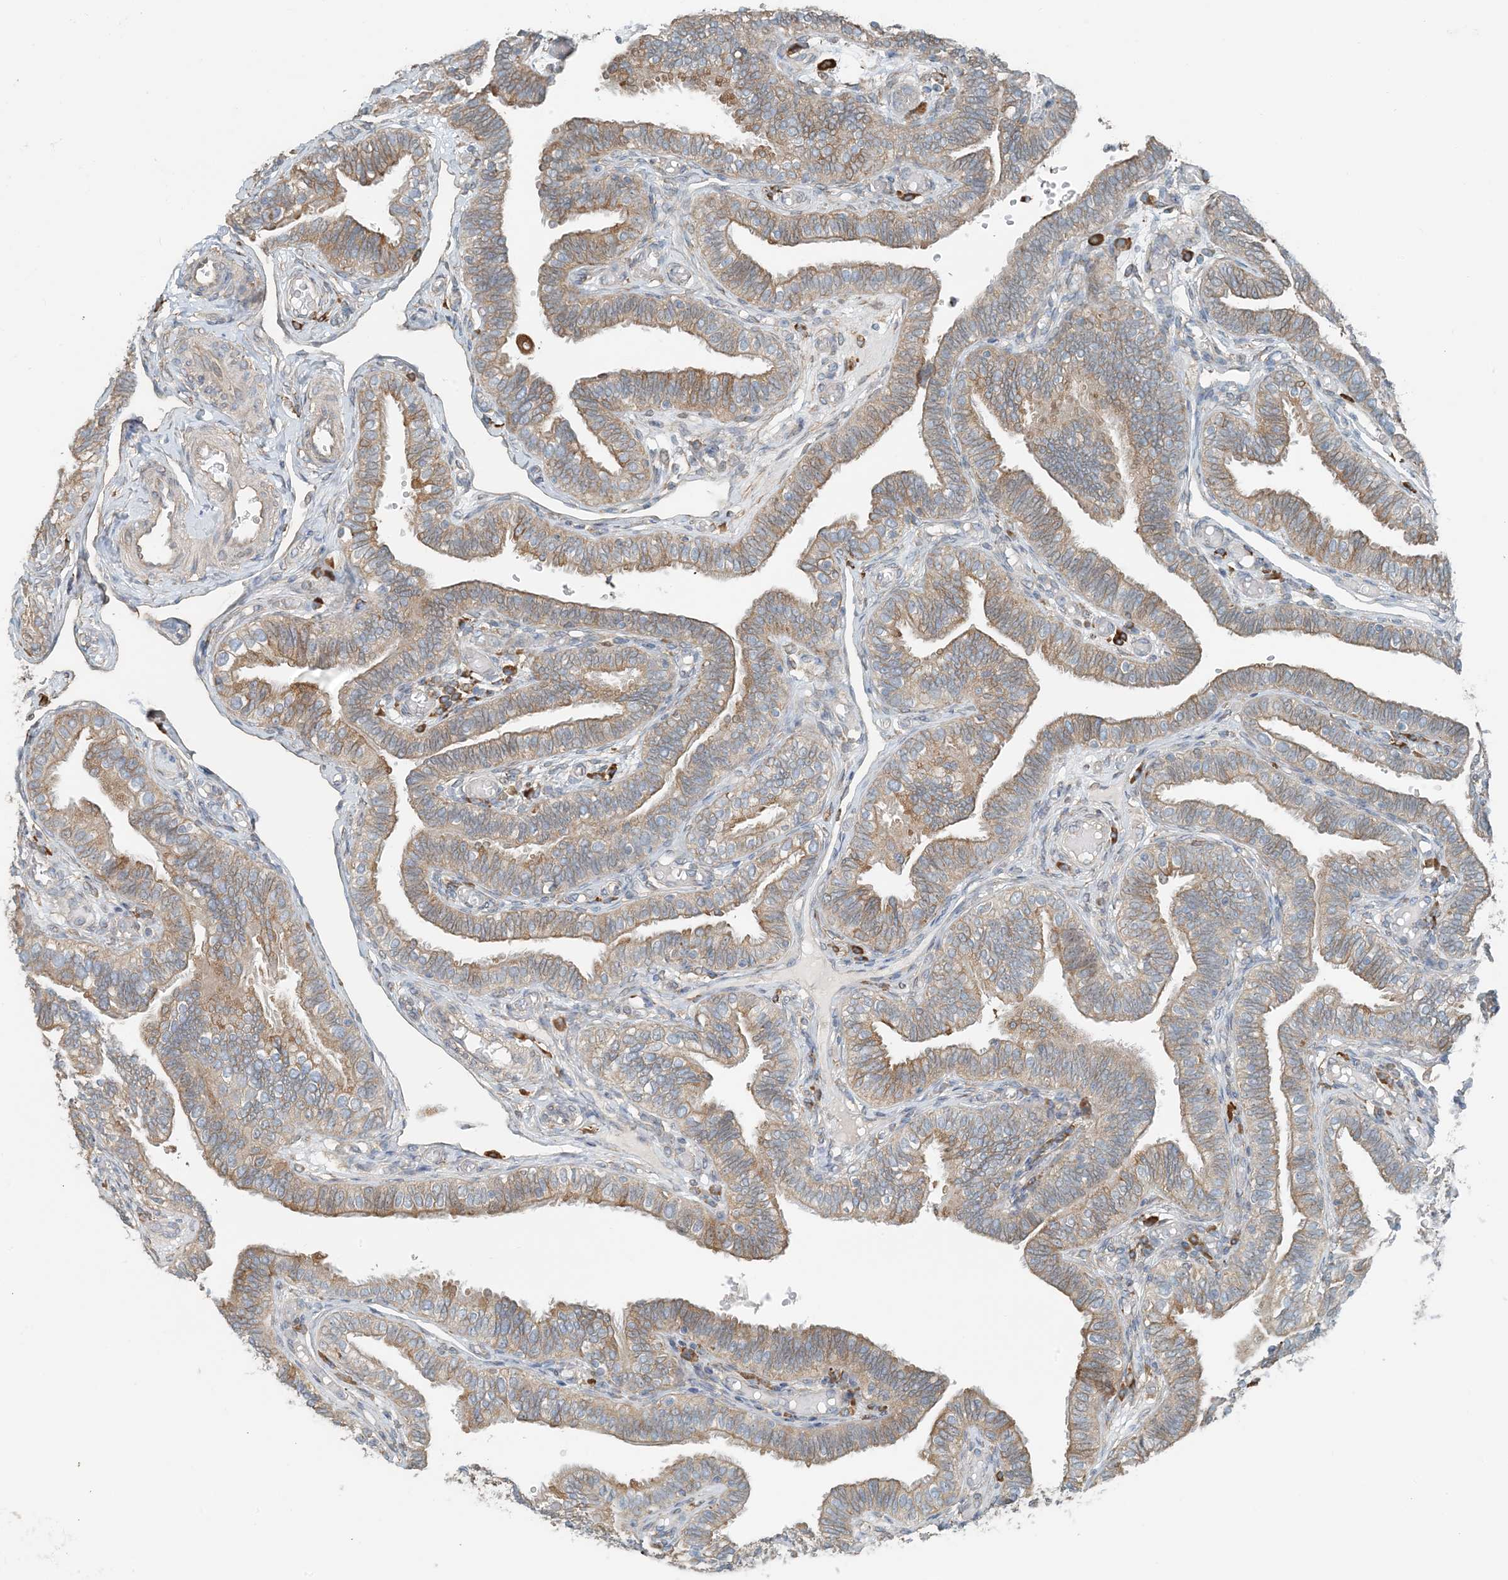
{"staining": {"intensity": "moderate", "quantity": "25%-75%", "location": "cytoplasmic/membranous"}, "tissue": "fallopian tube", "cell_type": "Glandular cells", "image_type": "normal", "snomed": [{"axis": "morphology", "description": "Normal tissue, NOS"}, {"axis": "topography", "description": "Fallopian tube"}], "caption": "This is a photomicrograph of IHC staining of normal fallopian tube, which shows moderate expression in the cytoplasmic/membranous of glandular cells.", "gene": "CERKL", "patient": {"sex": "female", "age": 39}}